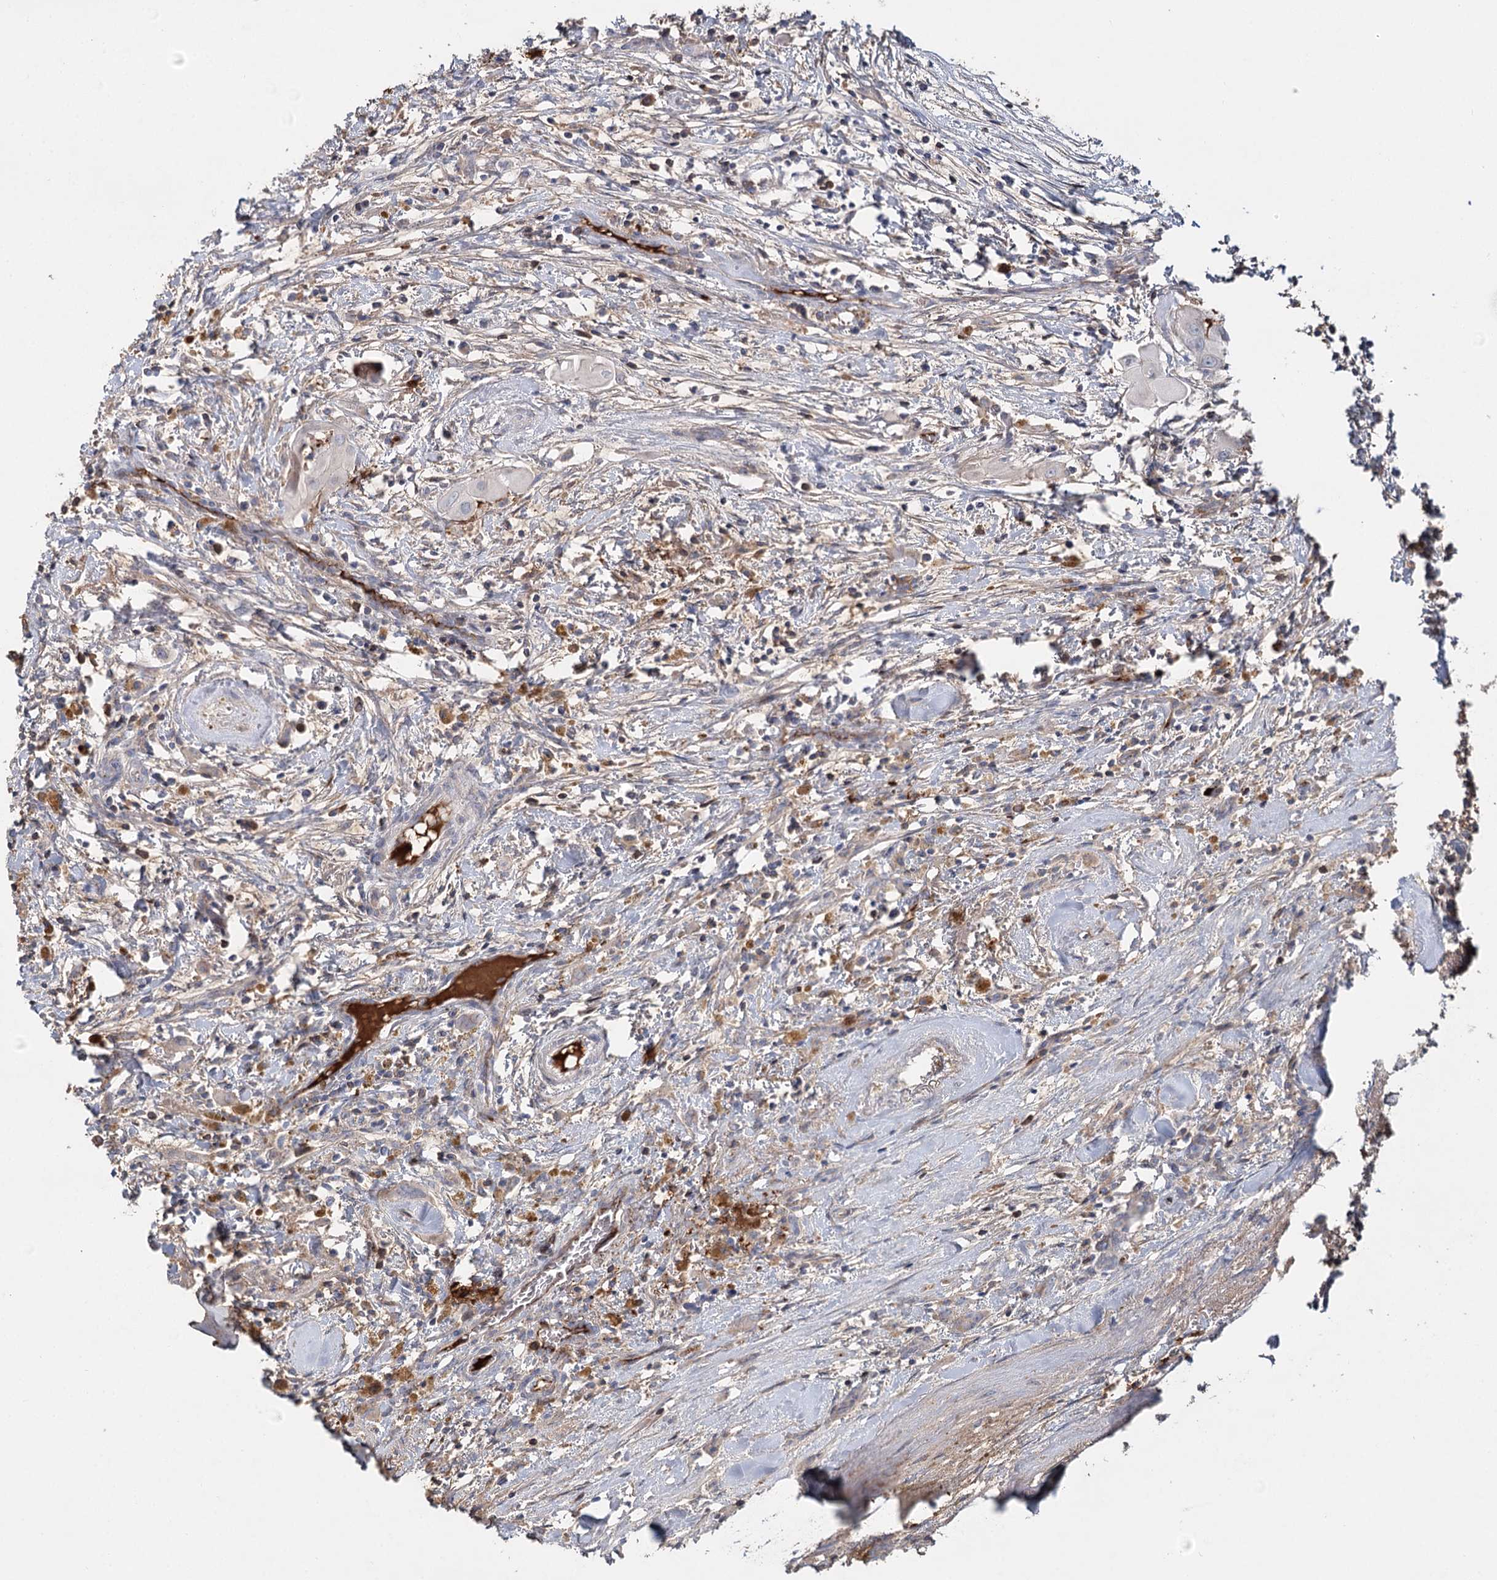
{"staining": {"intensity": "negative", "quantity": "none", "location": "none"}, "tissue": "thyroid cancer", "cell_type": "Tumor cells", "image_type": "cancer", "snomed": [{"axis": "morphology", "description": "Papillary adenocarcinoma, NOS"}, {"axis": "topography", "description": "Thyroid gland"}], "caption": "This is a histopathology image of IHC staining of papillary adenocarcinoma (thyroid), which shows no positivity in tumor cells. Nuclei are stained in blue.", "gene": "ALKBH8", "patient": {"sex": "female", "age": 59}}